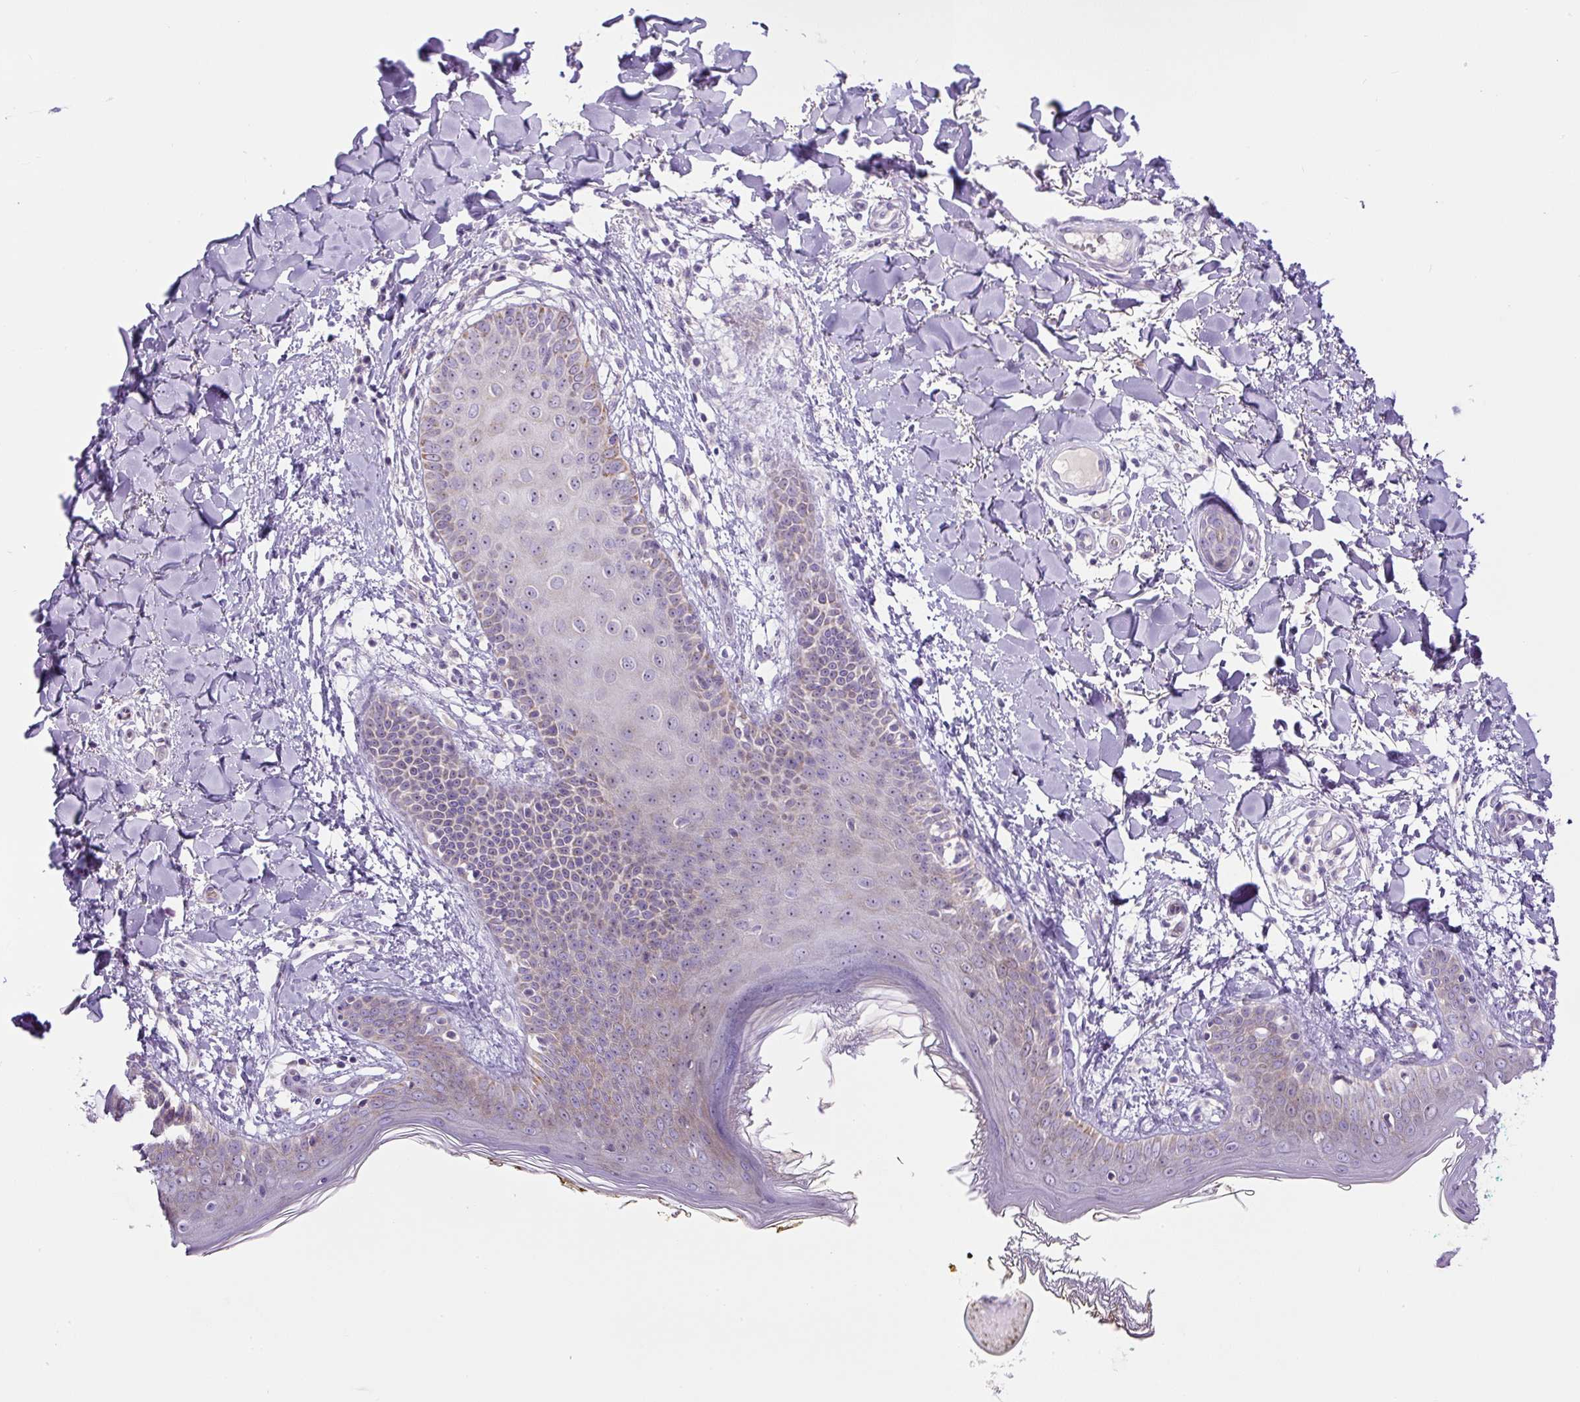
{"staining": {"intensity": "negative", "quantity": "none", "location": "none"}, "tissue": "skin", "cell_type": "Fibroblasts", "image_type": "normal", "snomed": [{"axis": "morphology", "description": "Normal tissue, NOS"}, {"axis": "topography", "description": "Skin"}], "caption": "Immunohistochemistry (IHC) of benign human skin shows no expression in fibroblasts. (Stains: DAB immunohistochemistry (IHC) with hematoxylin counter stain, Microscopy: brightfield microscopy at high magnification).", "gene": "ZNF596", "patient": {"sex": "female", "age": 34}}